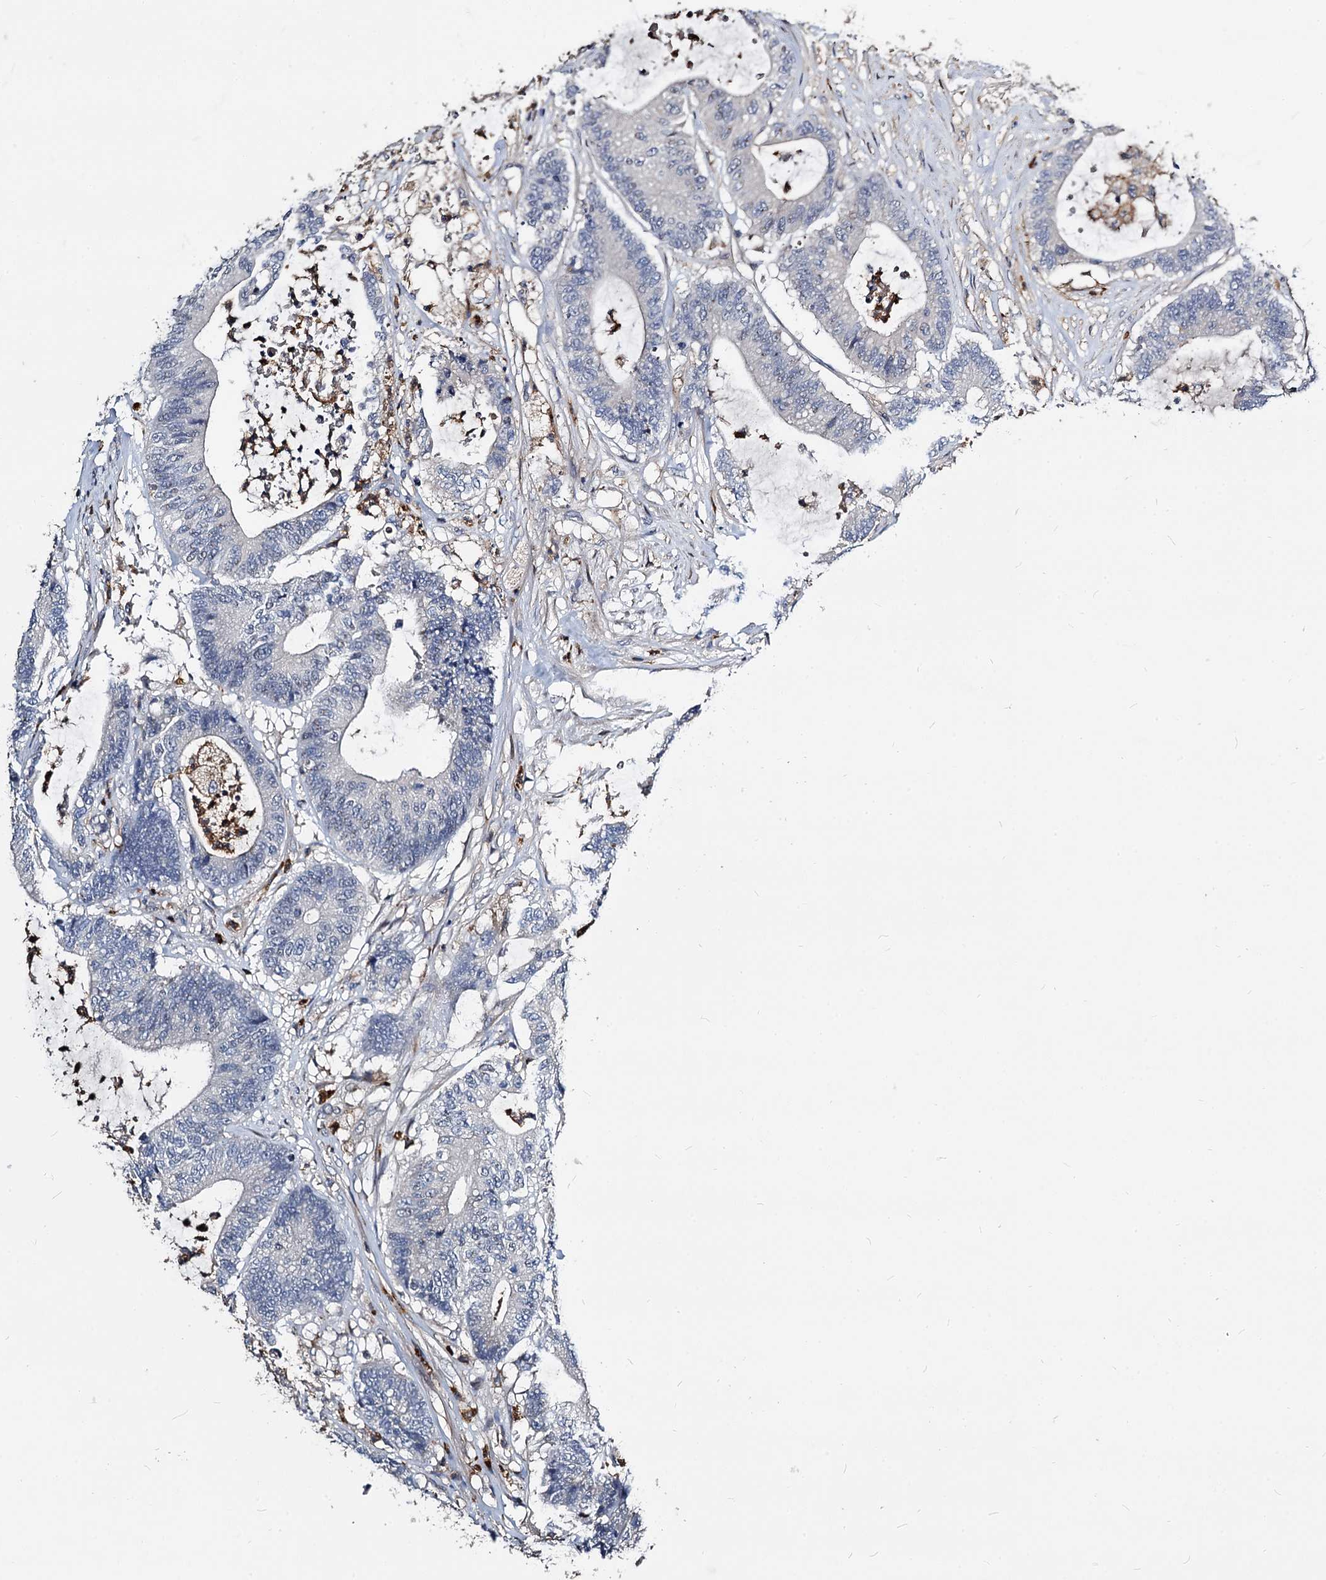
{"staining": {"intensity": "negative", "quantity": "none", "location": "none"}, "tissue": "colorectal cancer", "cell_type": "Tumor cells", "image_type": "cancer", "snomed": [{"axis": "morphology", "description": "Adenocarcinoma, NOS"}, {"axis": "topography", "description": "Colon"}], "caption": "Colorectal cancer stained for a protein using IHC exhibits no staining tumor cells.", "gene": "ATG101", "patient": {"sex": "female", "age": 84}}